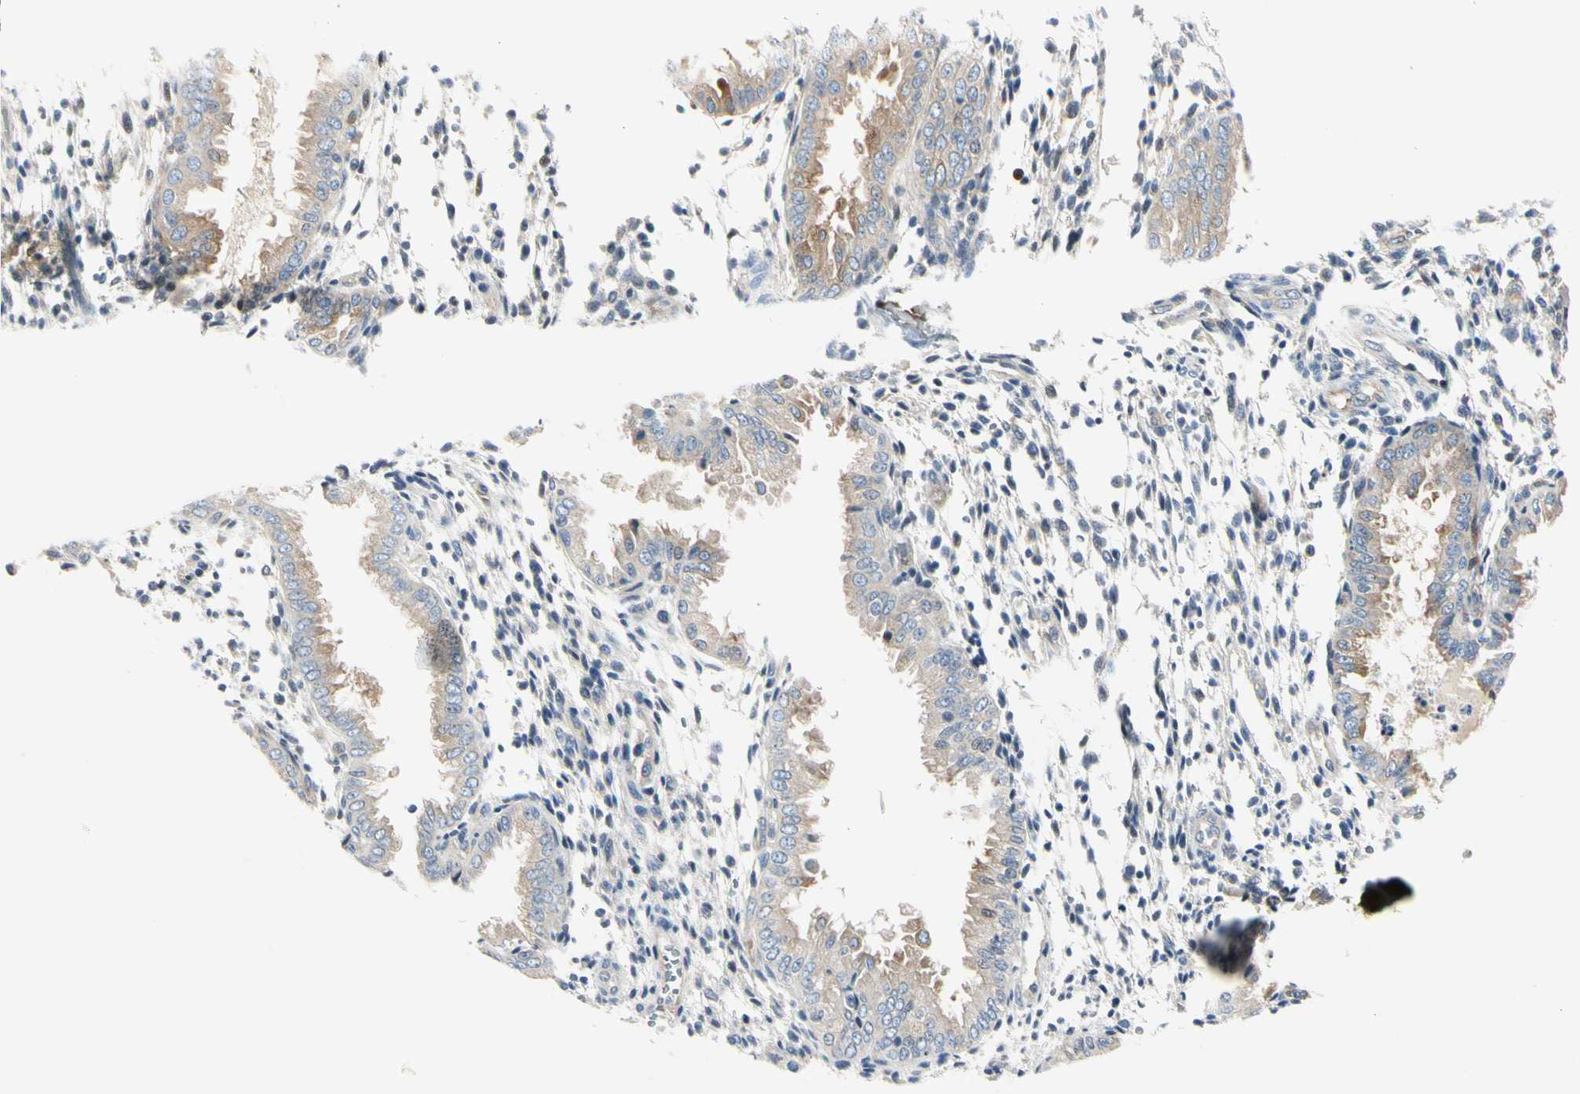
{"staining": {"intensity": "moderate", "quantity": "25%-75%", "location": "cytoplasmic/membranous"}, "tissue": "endometrium", "cell_type": "Cells in endometrial stroma", "image_type": "normal", "snomed": [{"axis": "morphology", "description": "Normal tissue, NOS"}, {"axis": "topography", "description": "Endometrium"}], "caption": "IHC (DAB) staining of benign endometrium shows moderate cytoplasmic/membranous protein expression in about 25%-75% of cells in endometrial stroma. (IHC, brightfield microscopy, high magnification).", "gene": "NFKB2", "patient": {"sex": "female", "age": 33}}